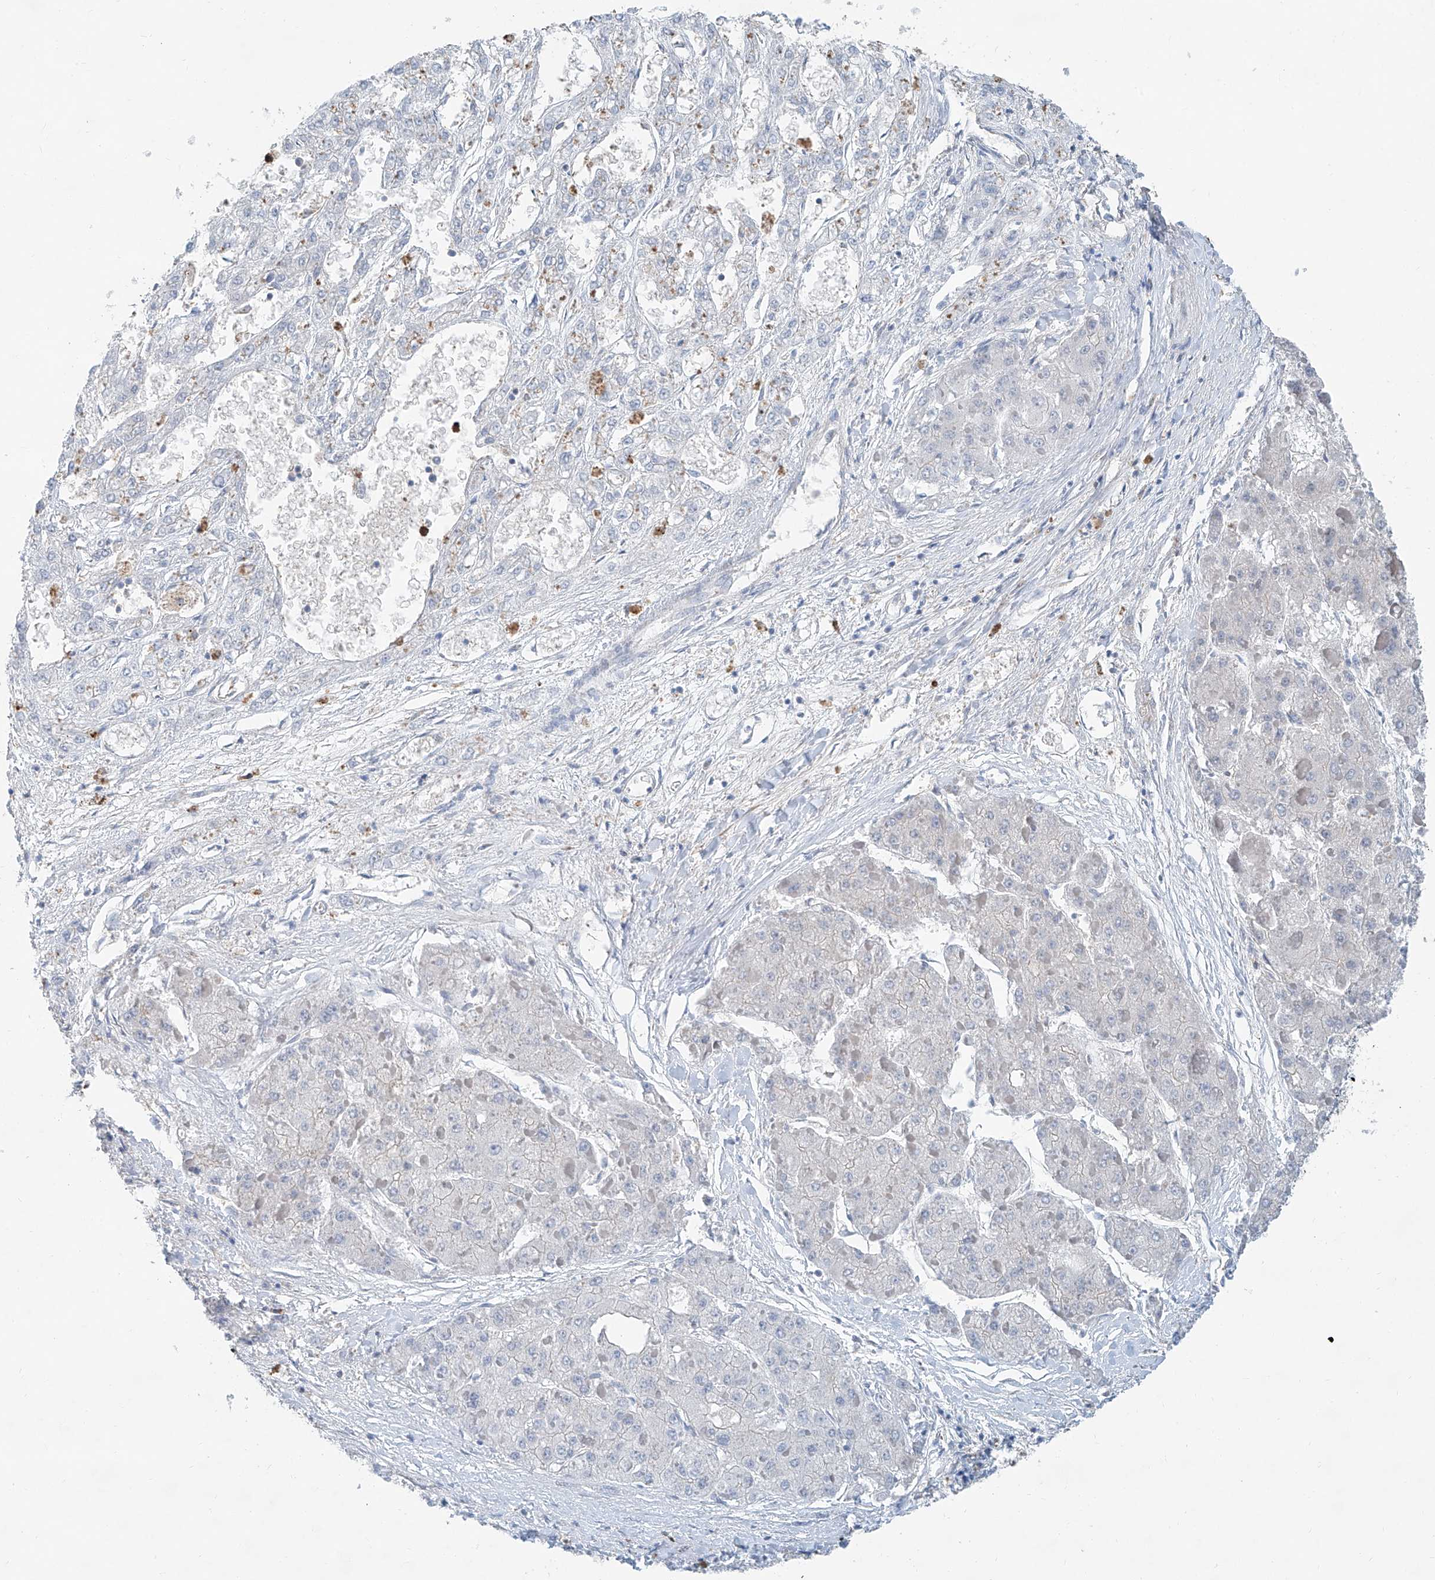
{"staining": {"intensity": "negative", "quantity": "none", "location": "none"}, "tissue": "liver cancer", "cell_type": "Tumor cells", "image_type": "cancer", "snomed": [{"axis": "morphology", "description": "Carcinoma, Hepatocellular, NOS"}, {"axis": "topography", "description": "Liver"}], "caption": "Protein analysis of liver cancer demonstrates no significant expression in tumor cells. (Immunohistochemistry (ihc), brightfield microscopy, high magnification).", "gene": "ANKRD34A", "patient": {"sex": "female", "age": 73}}